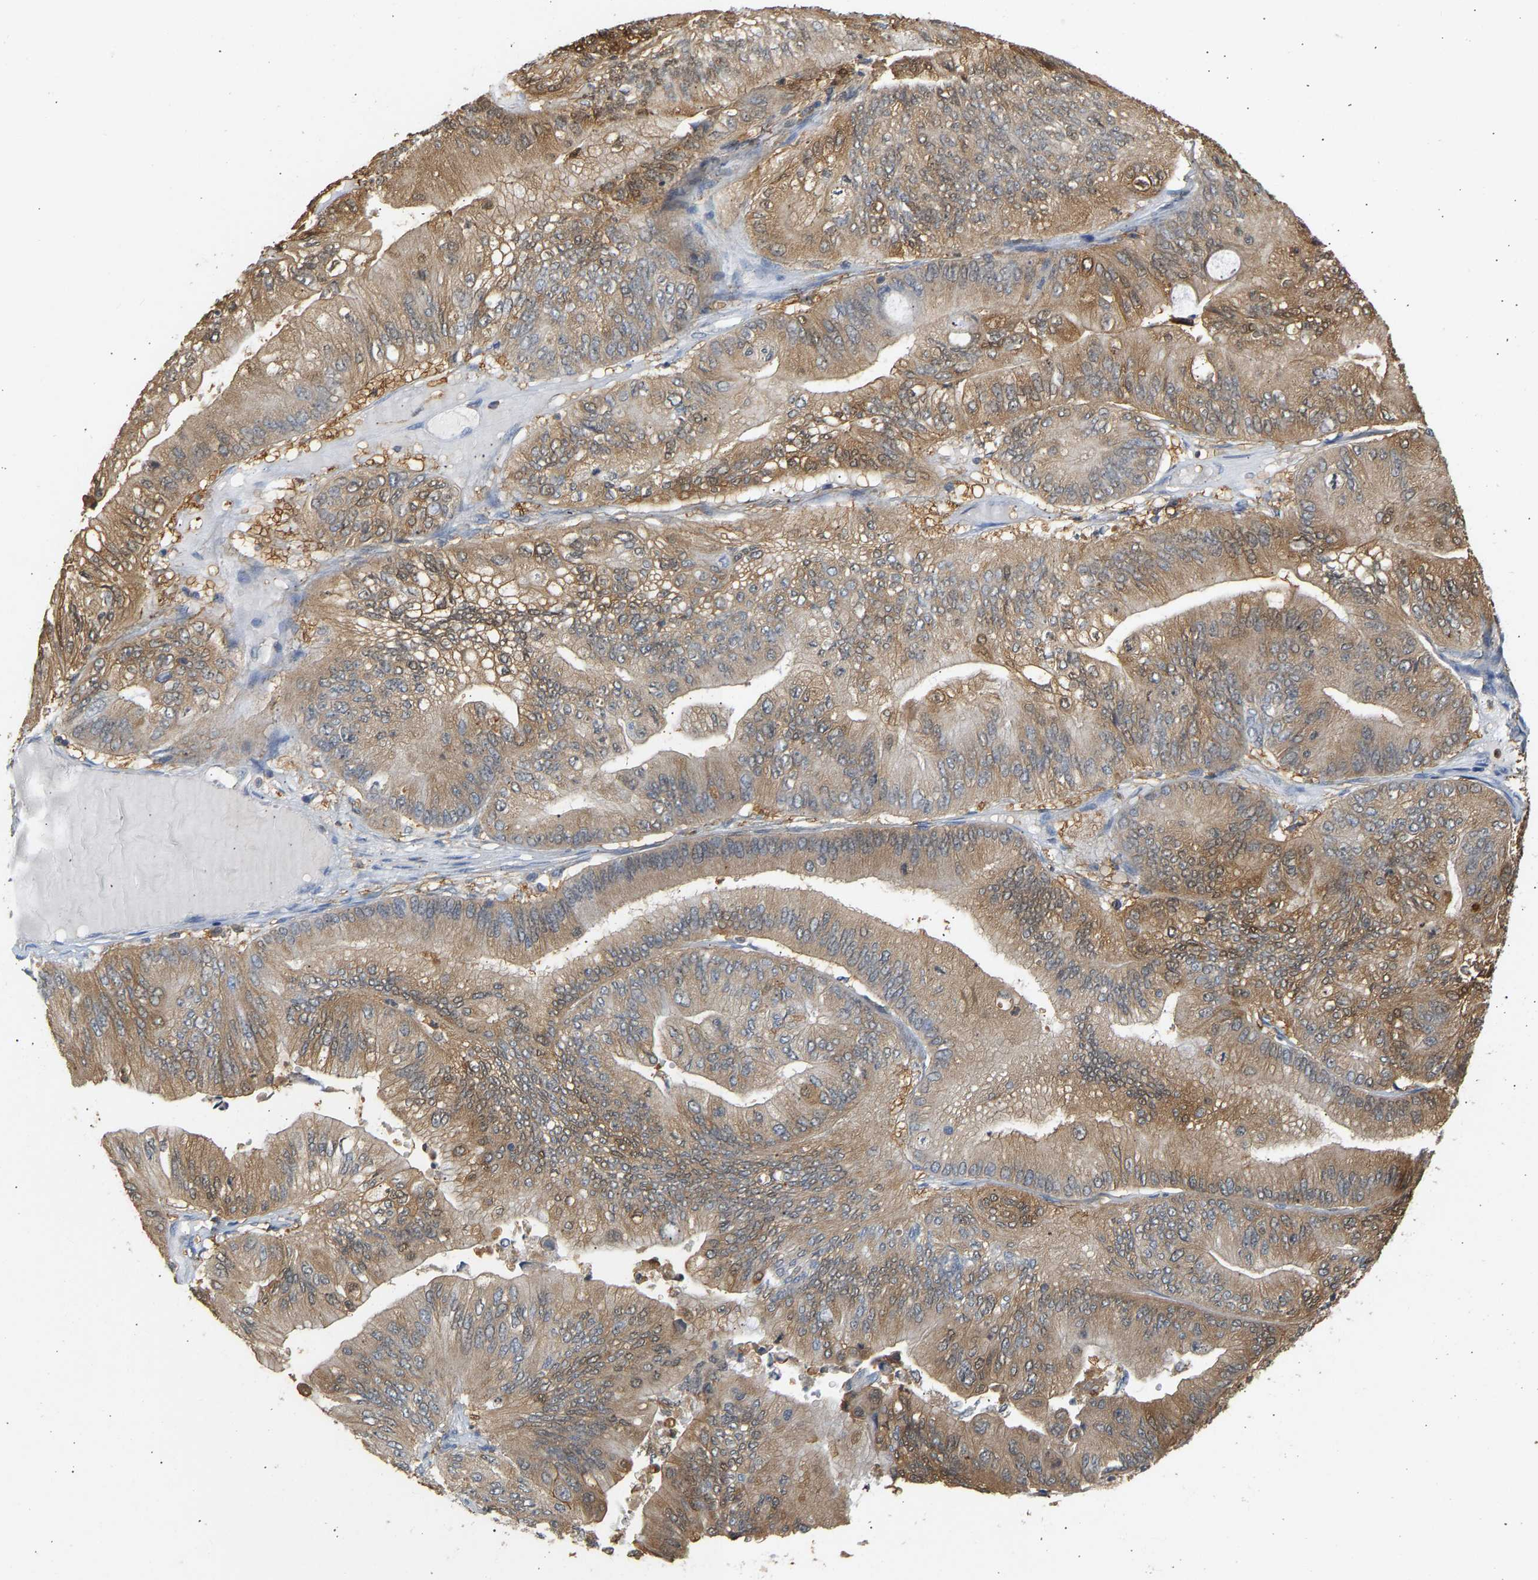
{"staining": {"intensity": "moderate", "quantity": ">75%", "location": "cytoplasmic/membranous"}, "tissue": "ovarian cancer", "cell_type": "Tumor cells", "image_type": "cancer", "snomed": [{"axis": "morphology", "description": "Cystadenocarcinoma, mucinous, NOS"}, {"axis": "topography", "description": "Ovary"}], "caption": "IHC of human ovarian cancer (mucinous cystadenocarcinoma) exhibits medium levels of moderate cytoplasmic/membranous expression in approximately >75% of tumor cells.", "gene": "ENO1", "patient": {"sex": "female", "age": 61}}